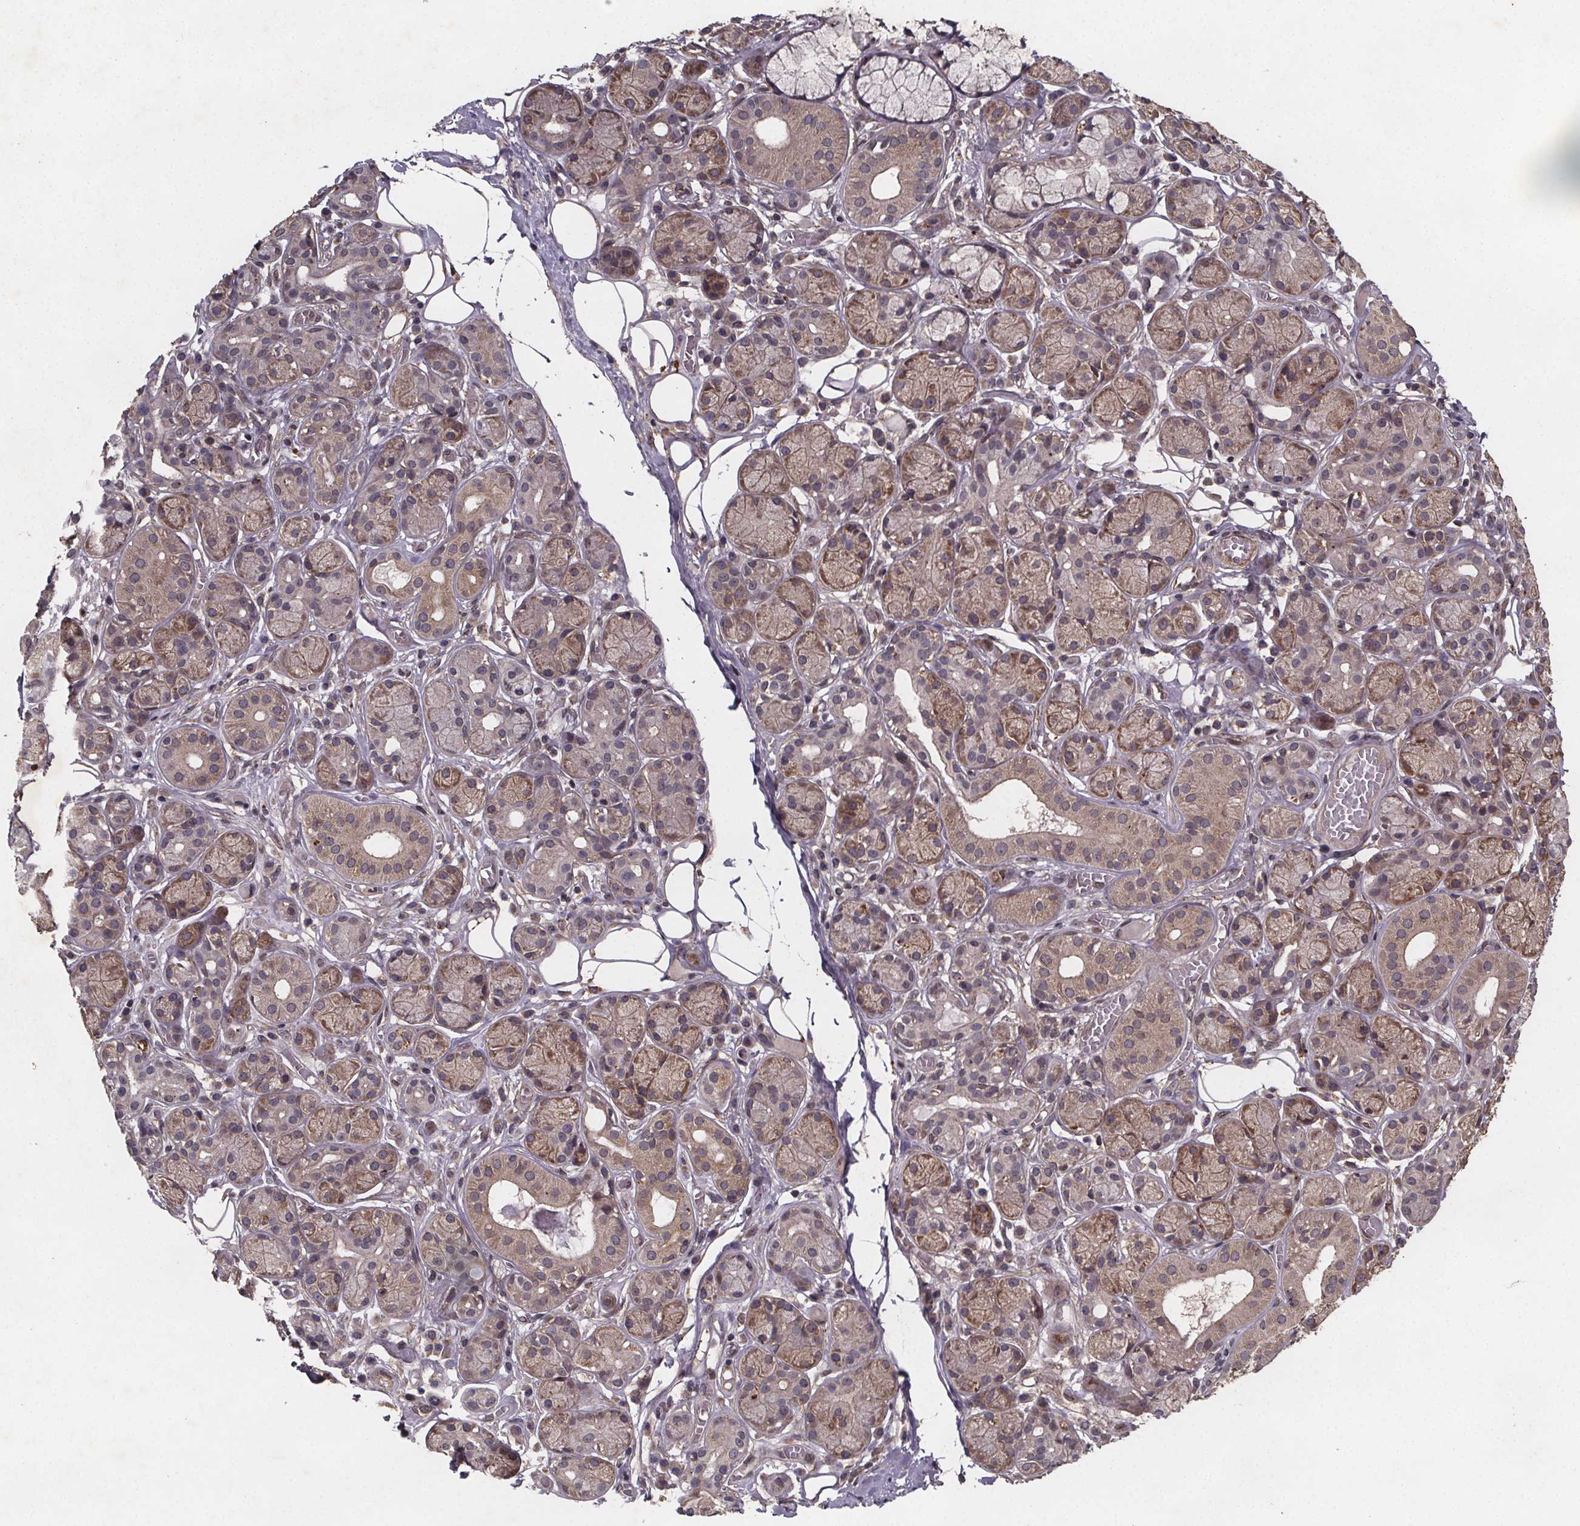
{"staining": {"intensity": "weak", "quantity": ">75%", "location": "cytoplasmic/membranous"}, "tissue": "salivary gland", "cell_type": "Glandular cells", "image_type": "normal", "snomed": [{"axis": "morphology", "description": "Normal tissue, NOS"}, {"axis": "topography", "description": "Salivary gland"}, {"axis": "topography", "description": "Peripheral nerve tissue"}], "caption": "An image showing weak cytoplasmic/membranous expression in about >75% of glandular cells in normal salivary gland, as visualized by brown immunohistochemical staining.", "gene": "PIERCE2", "patient": {"sex": "male", "age": 71}}